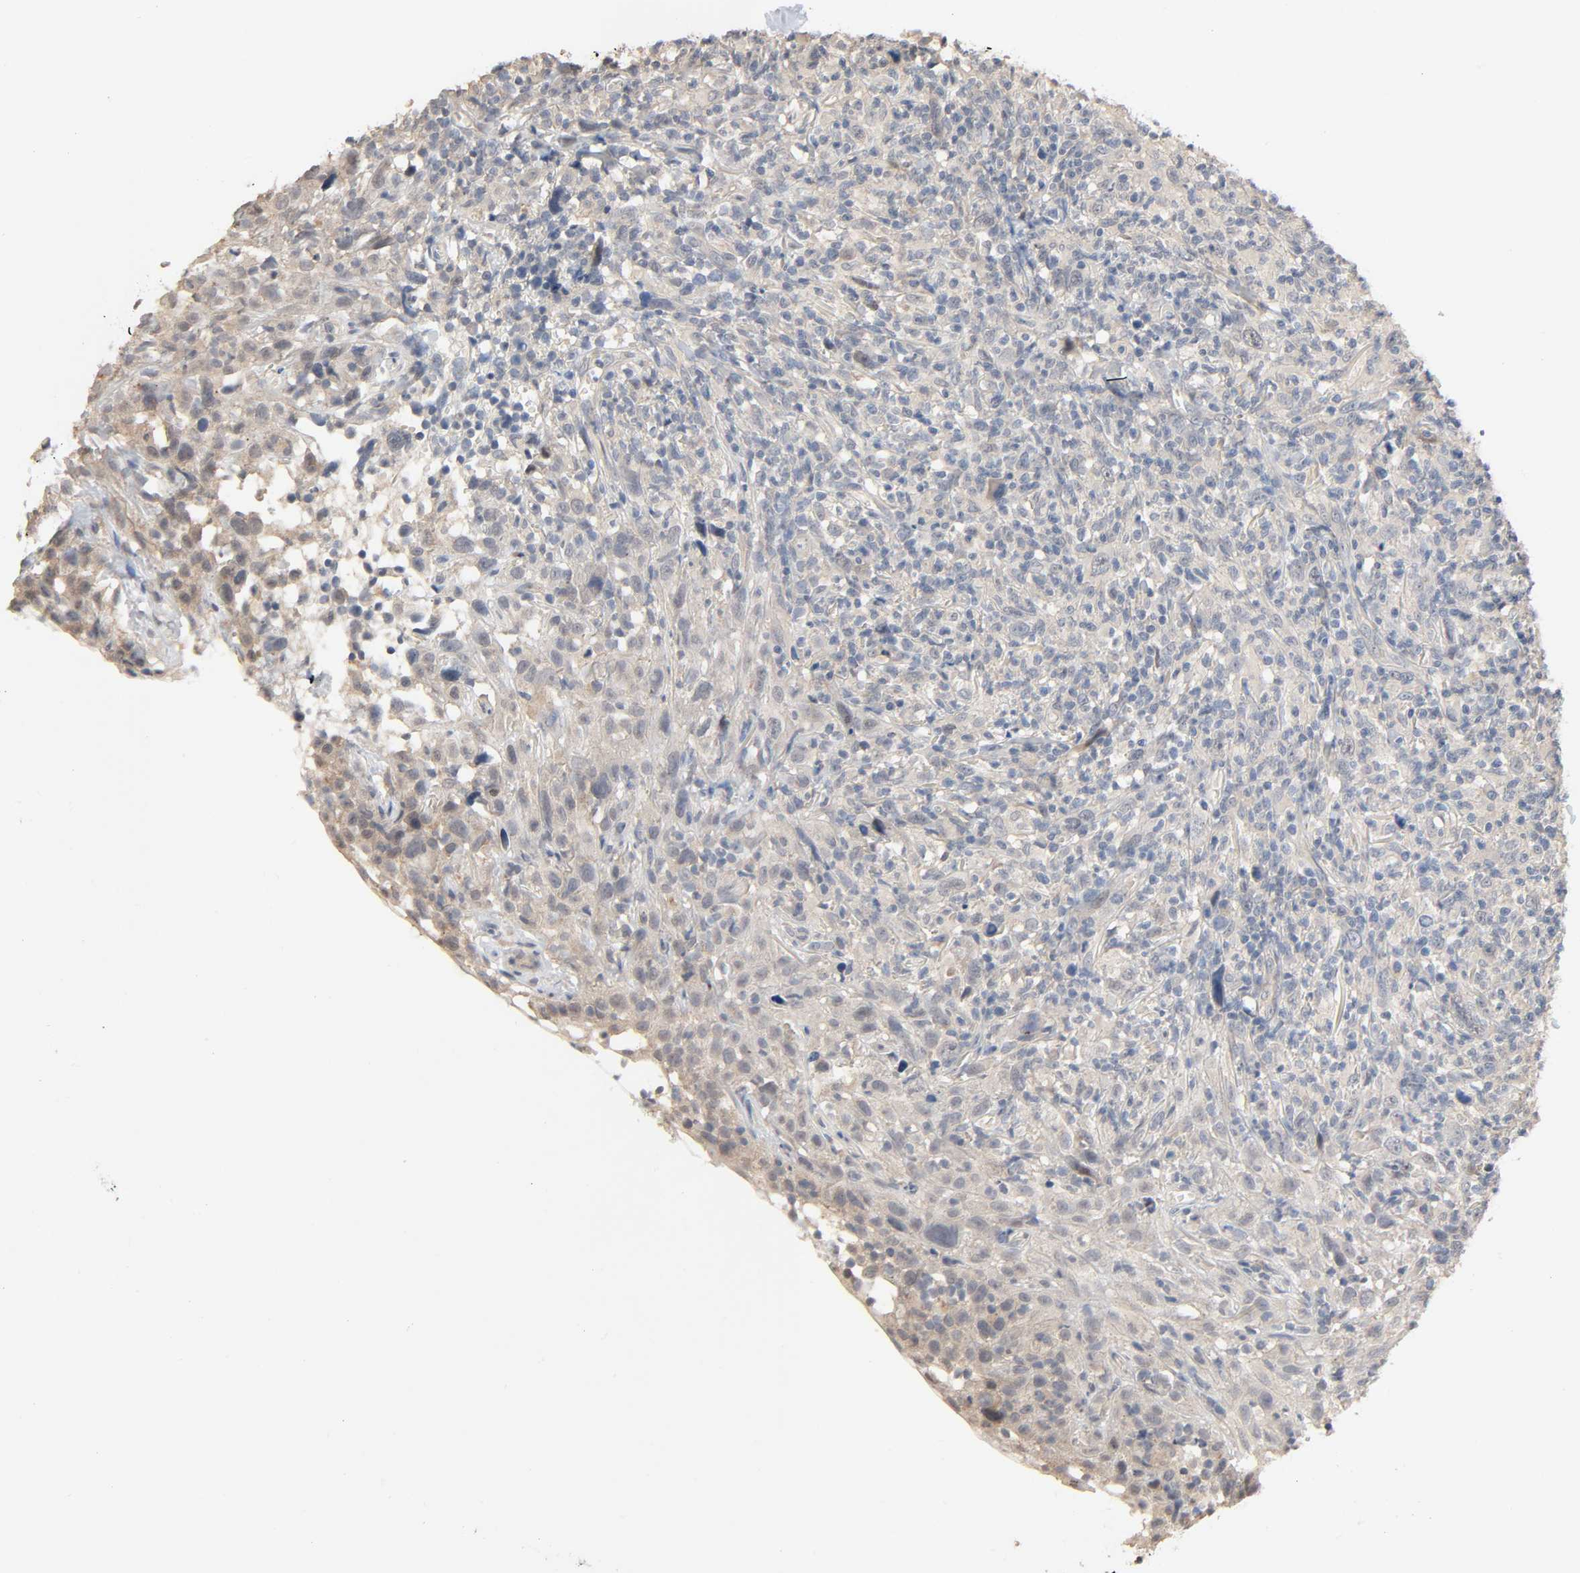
{"staining": {"intensity": "negative", "quantity": "none", "location": "none"}, "tissue": "thyroid cancer", "cell_type": "Tumor cells", "image_type": "cancer", "snomed": [{"axis": "morphology", "description": "Carcinoma, NOS"}, {"axis": "topography", "description": "Thyroid gland"}], "caption": "An IHC photomicrograph of thyroid carcinoma is shown. There is no staining in tumor cells of thyroid carcinoma.", "gene": "MAGEA8", "patient": {"sex": "female", "age": 77}}